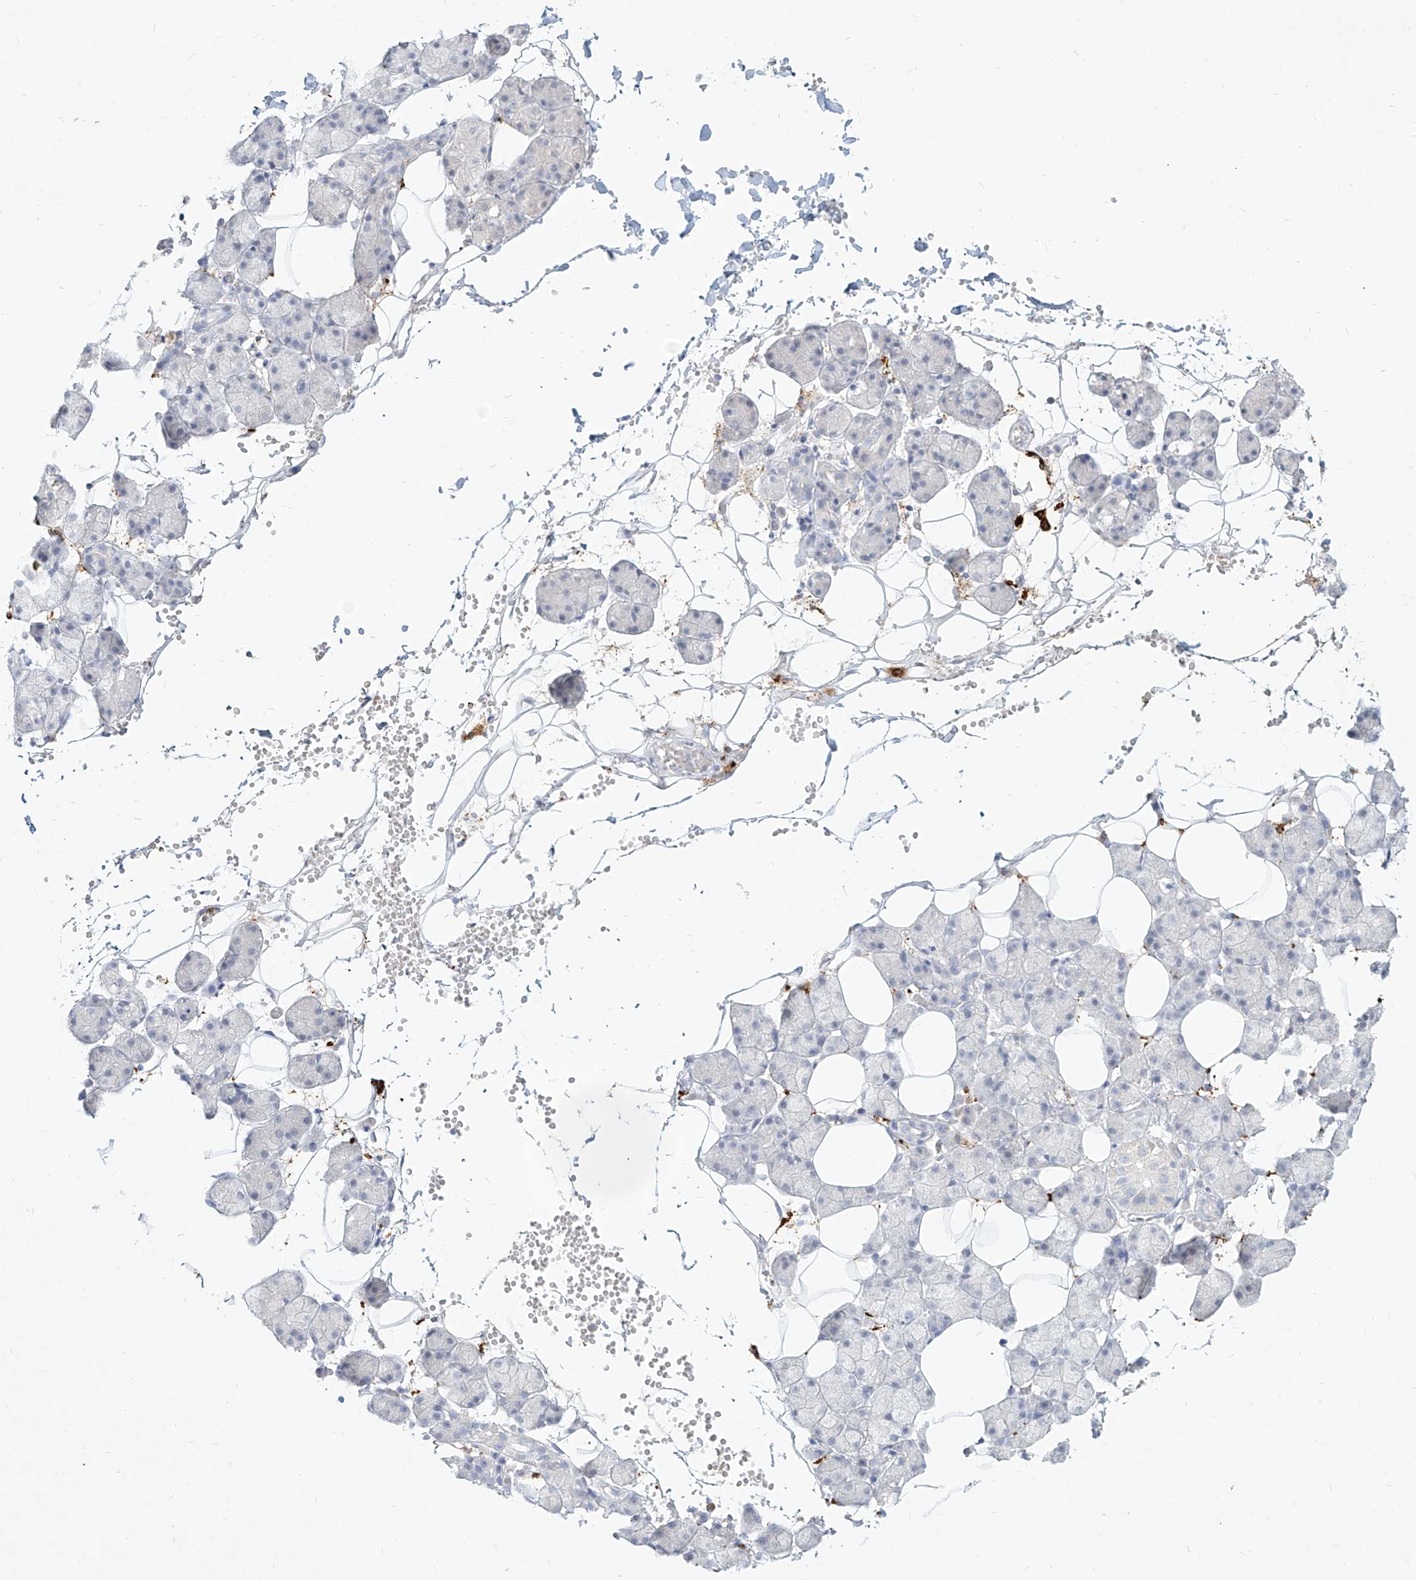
{"staining": {"intensity": "negative", "quantity": "none", "location": "none"}, "tissue": "salivary gland", "cell_type": "Glandular cells", "image_type": "normal", "snomed": [{"axis": "morphology", "description": "Normal tissue, NOS"}, {"axis": "topography", "description": "Salivary gland"}], "caption": "The IHC histopathology image has no significant staining in glandular cells of salivary gland. (DAB immunohistochemistry, high magnification).", "gene": "CD209", "patient": {"sex": "female", "age": 33}}